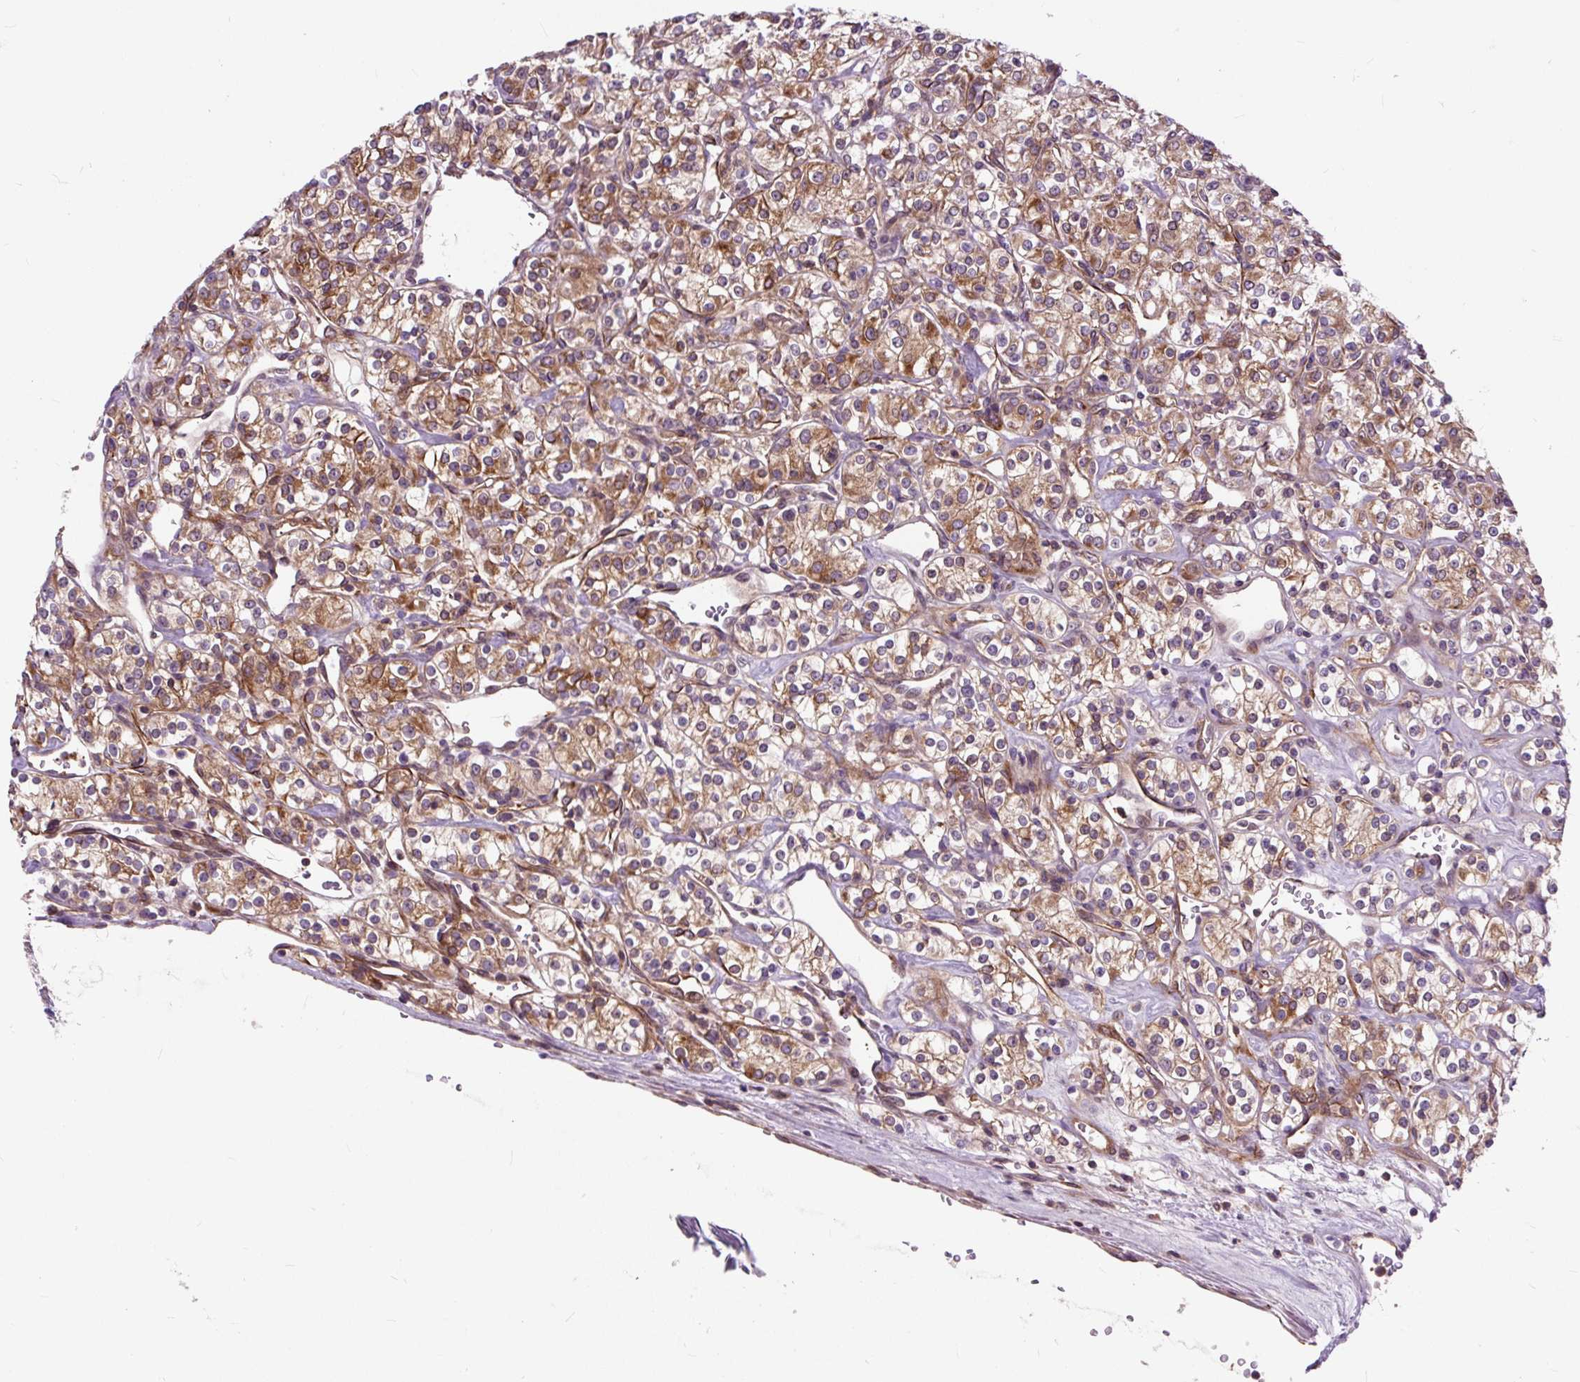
{"staining": {"intensity": "moderate", "quantity": ">75%", "location": "cytoplasmic/membranous"}, "tissue": "renal cancer", "cell_type": "Tumor cells", "image_type": "cancer", "snomed": [{"axis": "morphology", "description": "Adenocarcinoma, NOS"}, {"axis": "topography", "description": "Kidney"}], "caption": "Moderate cytoplasmic/membranous staining for a protein is identified in approximately >75% of tumor cells of renal adenocarcinoma using immunohistochemistry.", "gene": "PCDHGB3", "patient": {"sex": "male", "age": 77}}